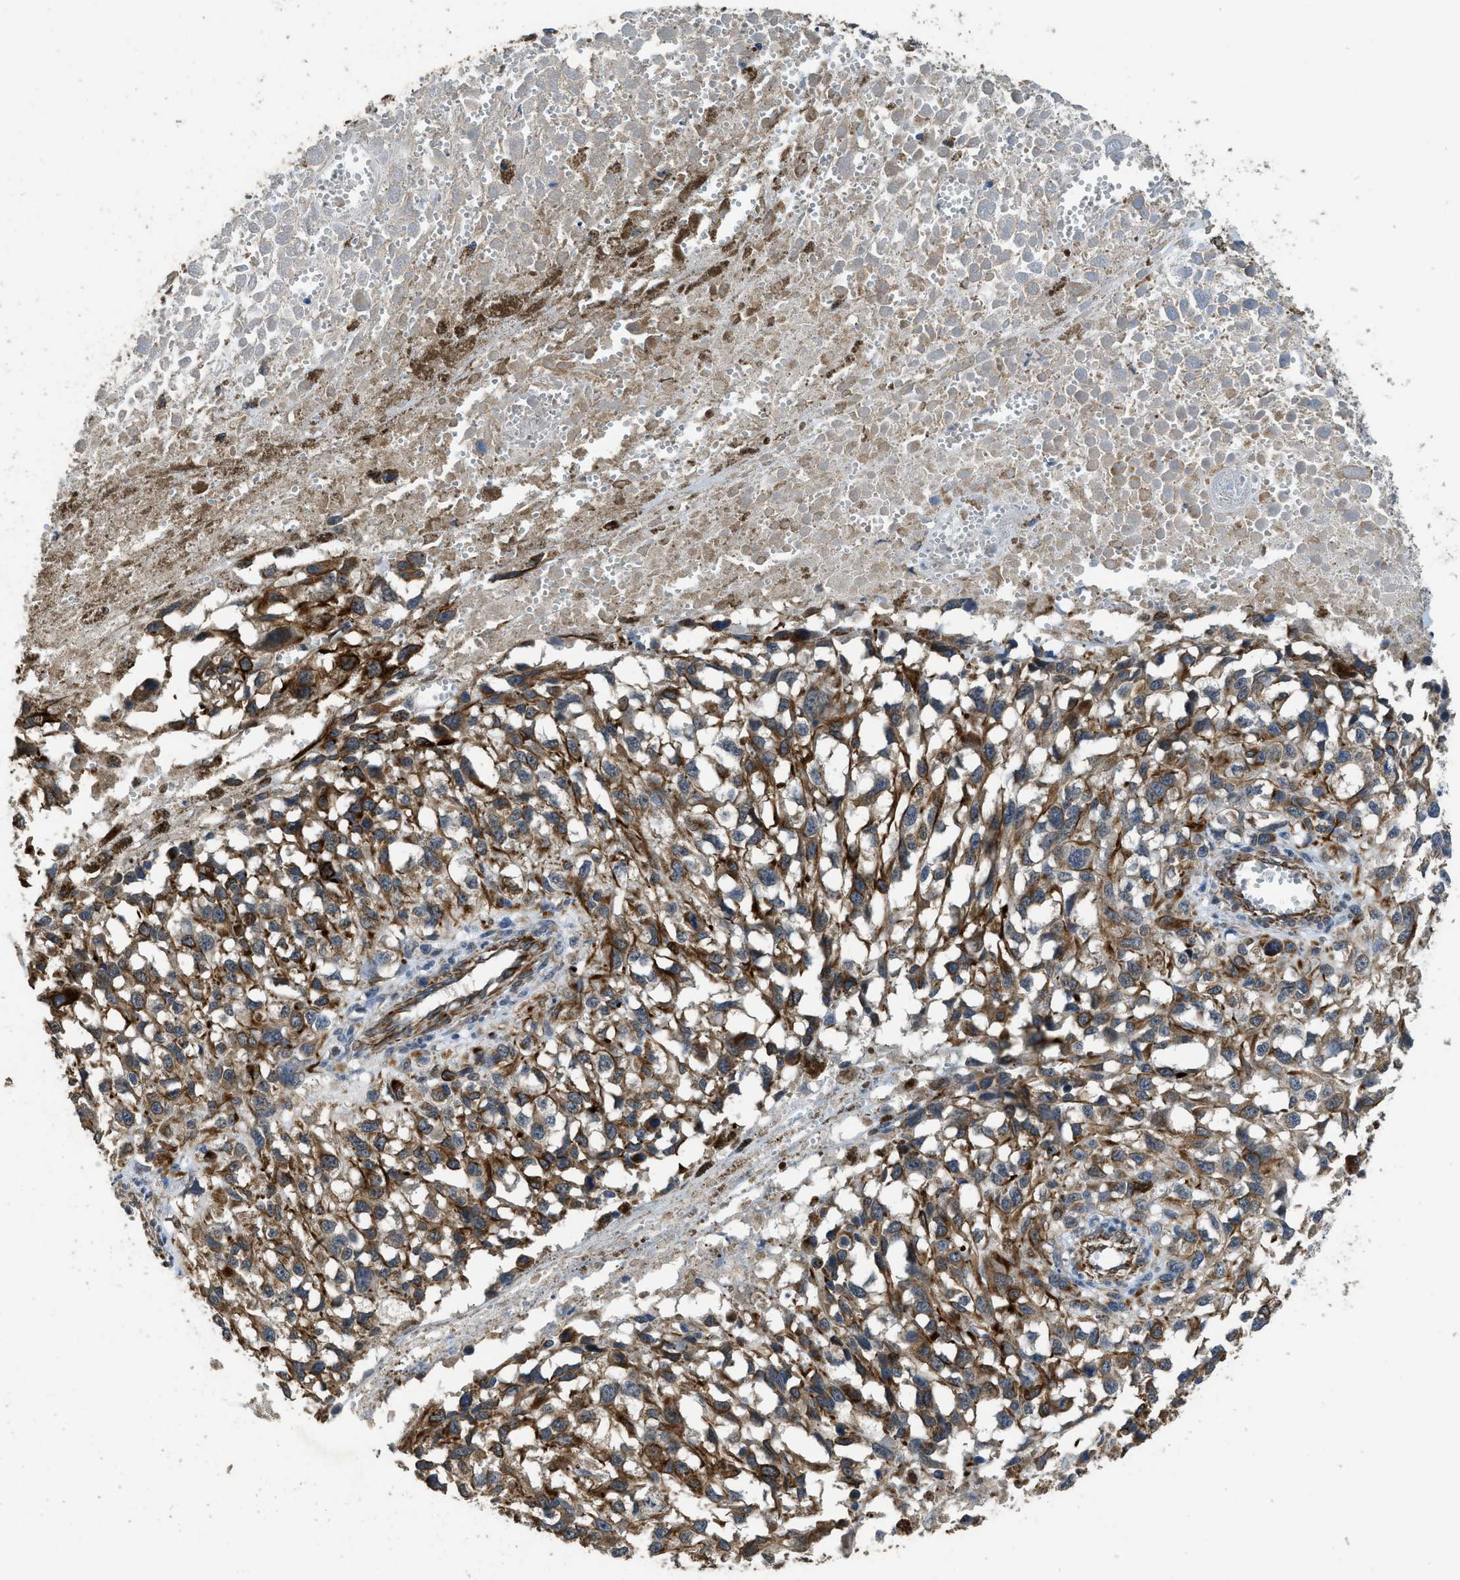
{"staining": {"intensity": "moderate", "quantity": ">75%", "location": "cytoplasmic/membranous"}, "tissue": "melanoma", "cell_type": "Tumor cells", "image_type": "cancer", "snomed": [{"axis": "morphology", "description": "Malignant melanoma, Metastatic site"}, {"axis": "topography", "description": "Lymph node"}], "caption": "Brown immunohistochemical staining in malignant melanoma (metastatic site) demonstrates moderate cytoplasmic/membranous staining in about >75% of tumor cells.", "gene": "SYNM", "patient": {"sex": "male", "age": 59}}